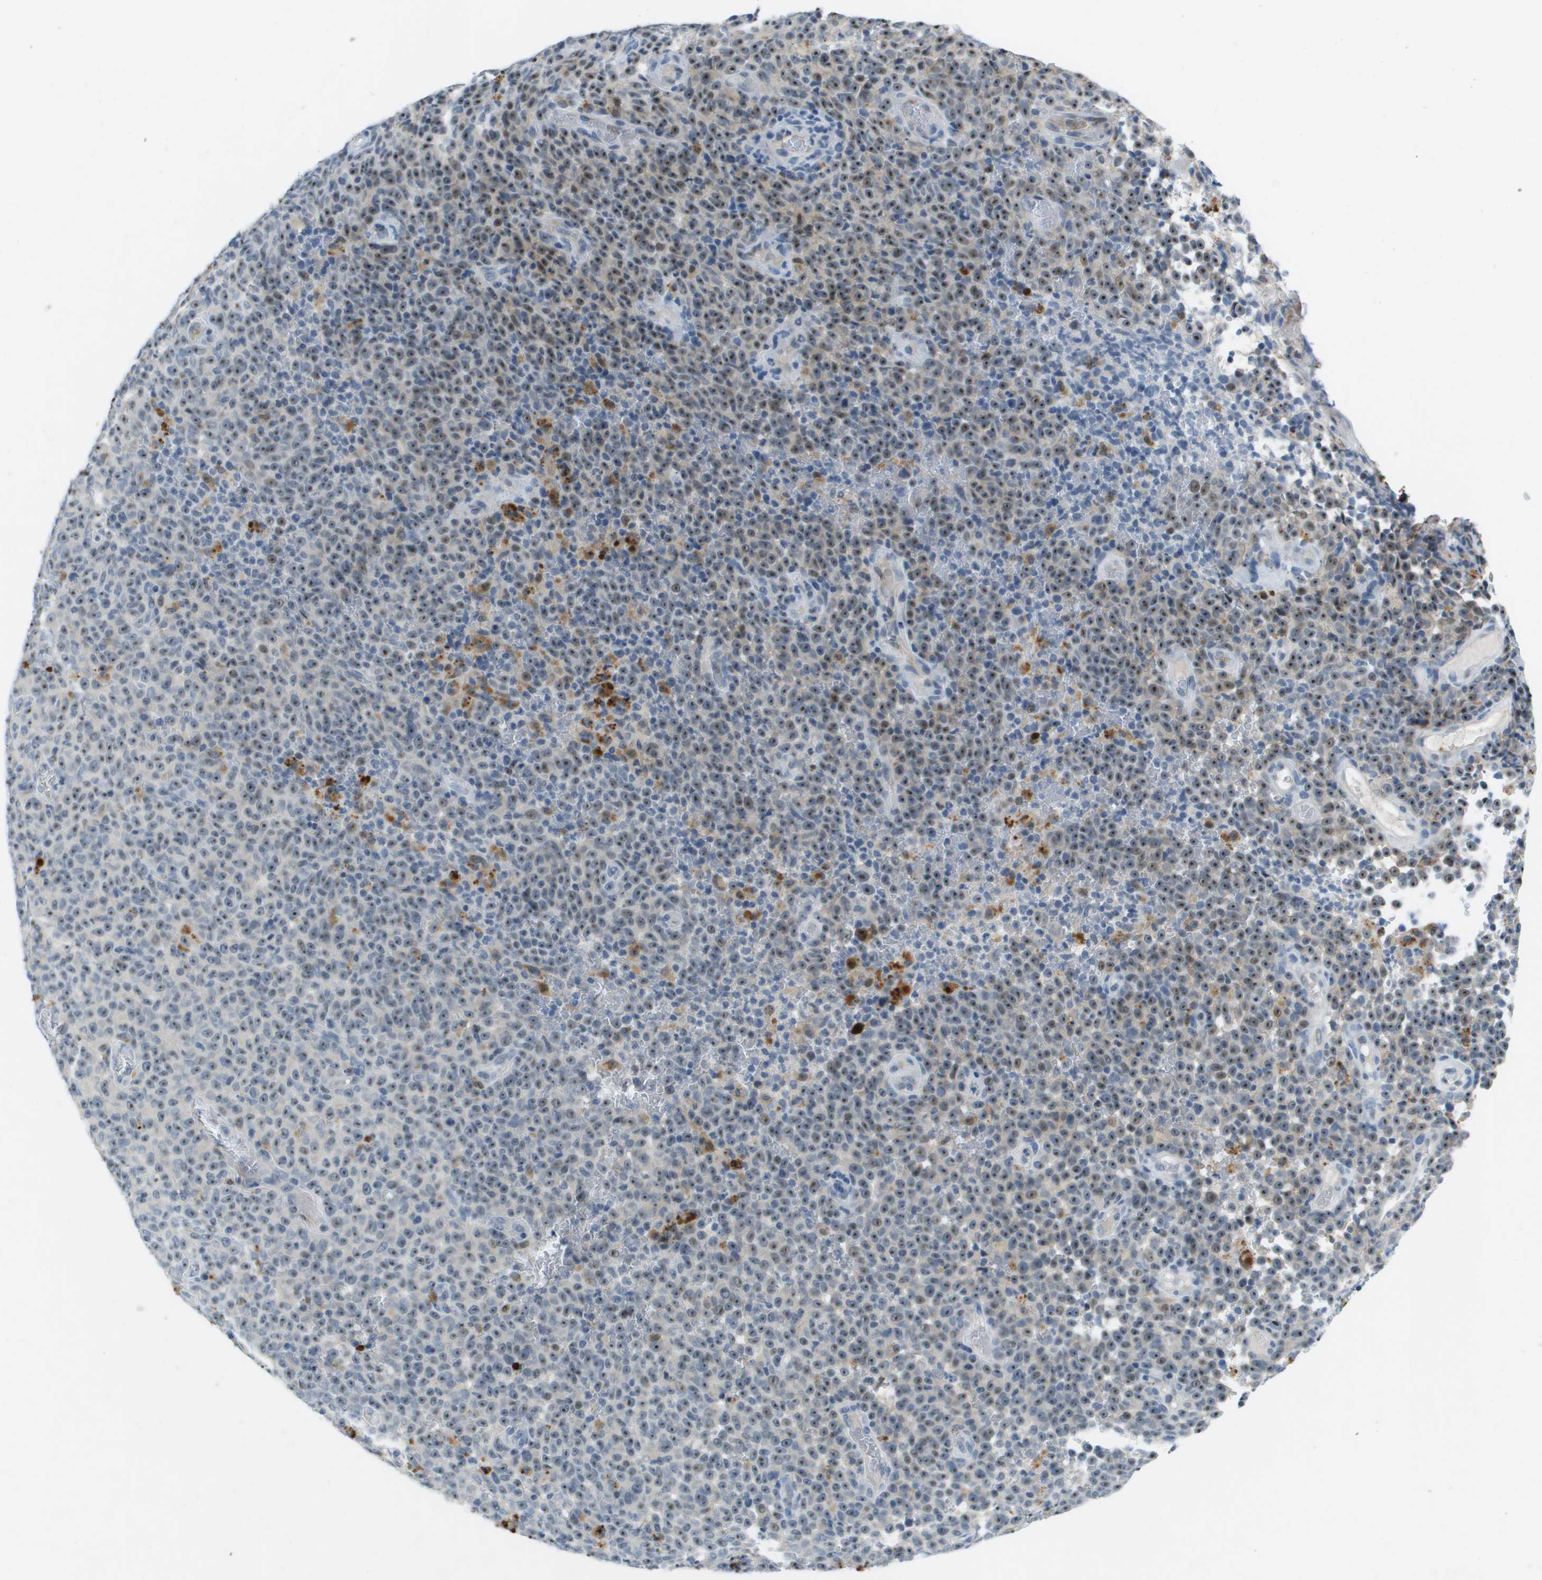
{"staining": {"intensity": "moderate", "quantity": ">75%", "location": "nuclear"}, "tissue": "melanoma", "cell_type": "Tumor cells", "image_type": "cancer", "snomed": [{"axis": "morphology", "description": "Malignant melanoma, NOS"}, {"axis": "topography", "description": "Skin"}], "caption": "About >75% of tumor cells in malignant melanoma show moderate nuclear protein positivity as visualized by brown immunohistochemical staining.", "gene": "ITGA6", "patient": {"sex": "female", "age": 82}}